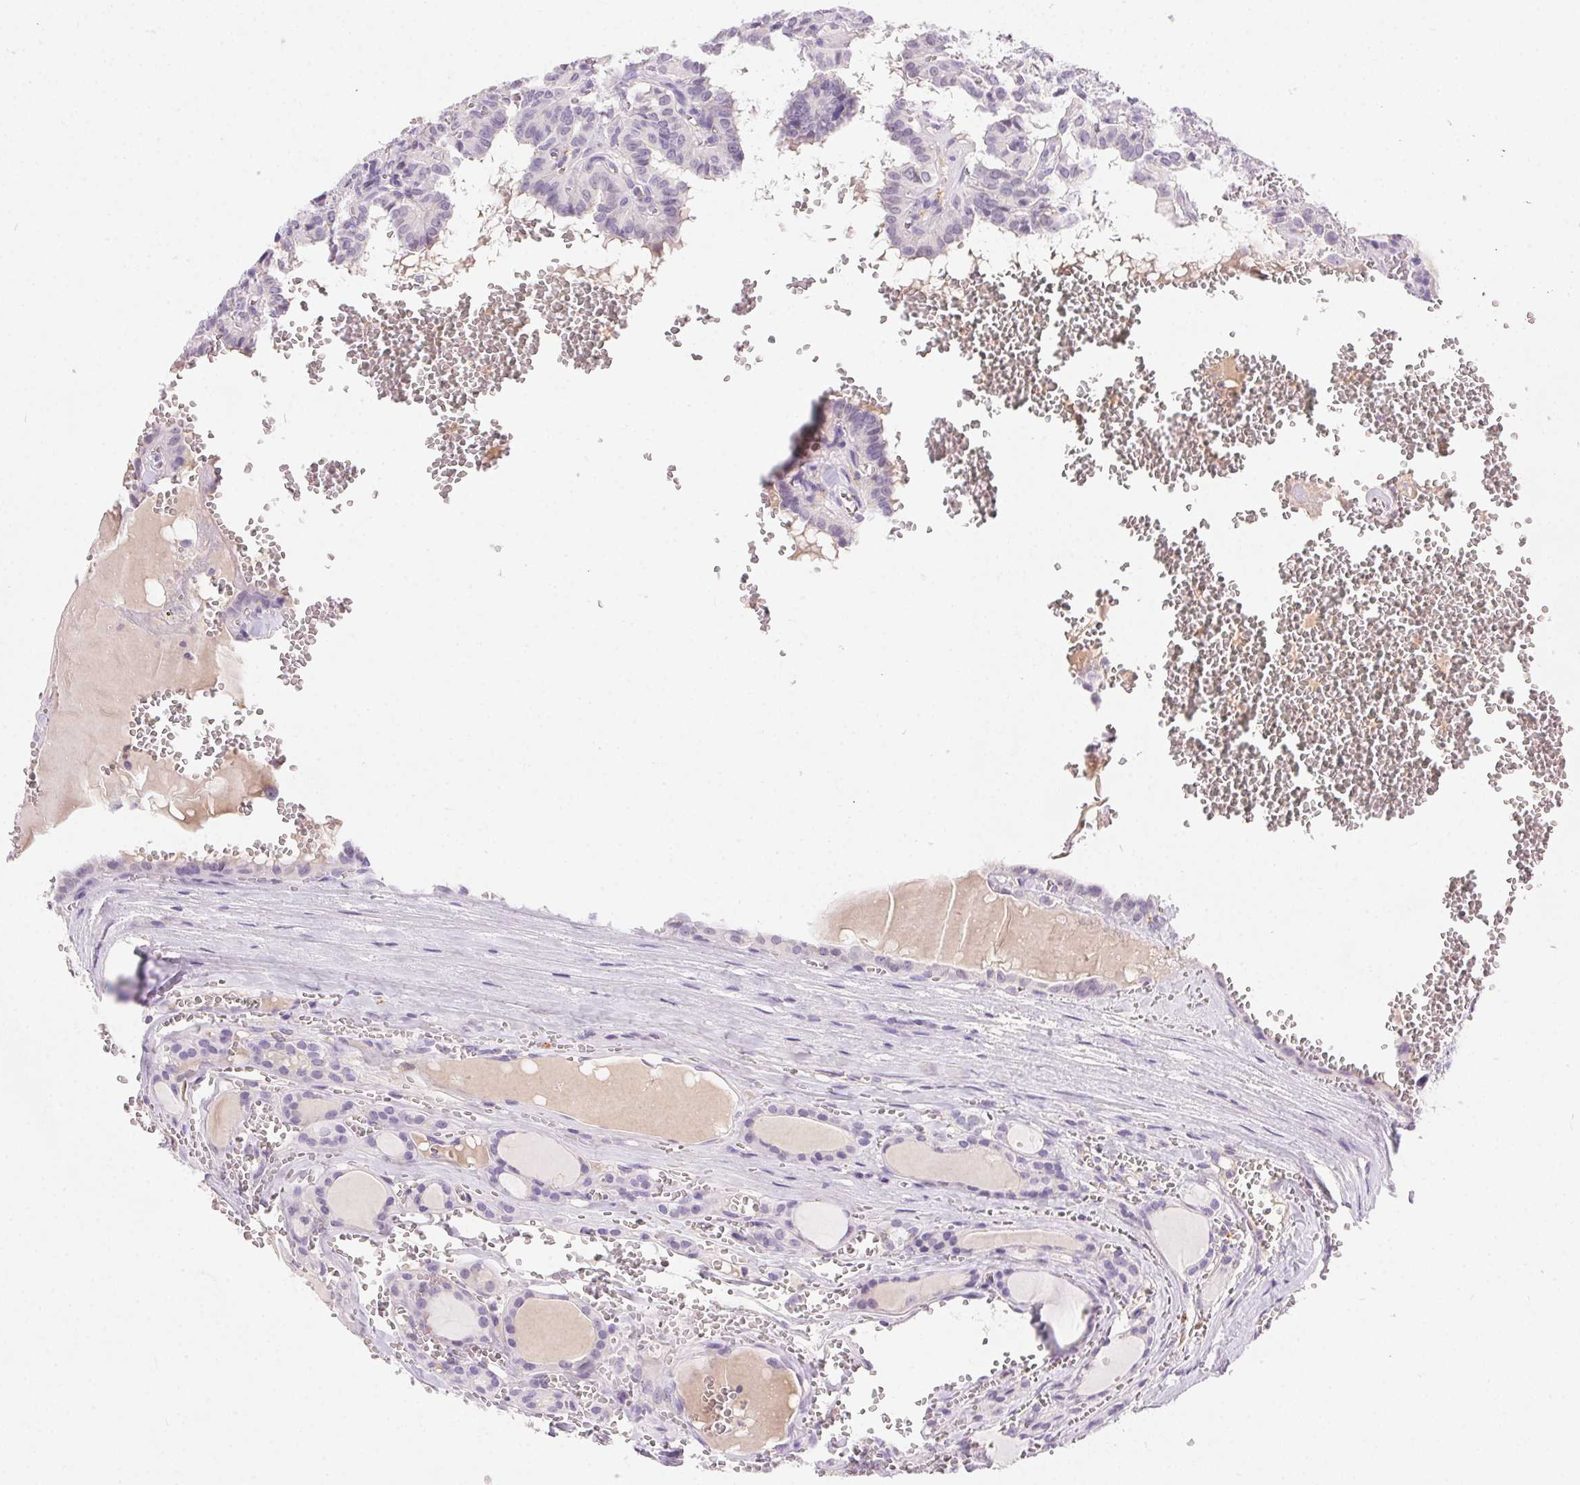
{"staining": {"intensity": "negative", "quantity": "none", "location": "none"}, "tissue": "thyroid cancer", "cell_type": "Tumor cells", "image_type": "cancer", "snomed": [{"axis": "morphology", "description": "Papillary adenocarcinoma, NOS"}, {"axis": "topography", "description": "Thyroid gland"}], "caption": "Human thyroid cancer (papillary adenocarcinoma) stained for a protein using immunohistochemistry exhibits no staining in tumor cells.", "gene": "SSTR4", "patient": {"sex": "female", "age": 21}}